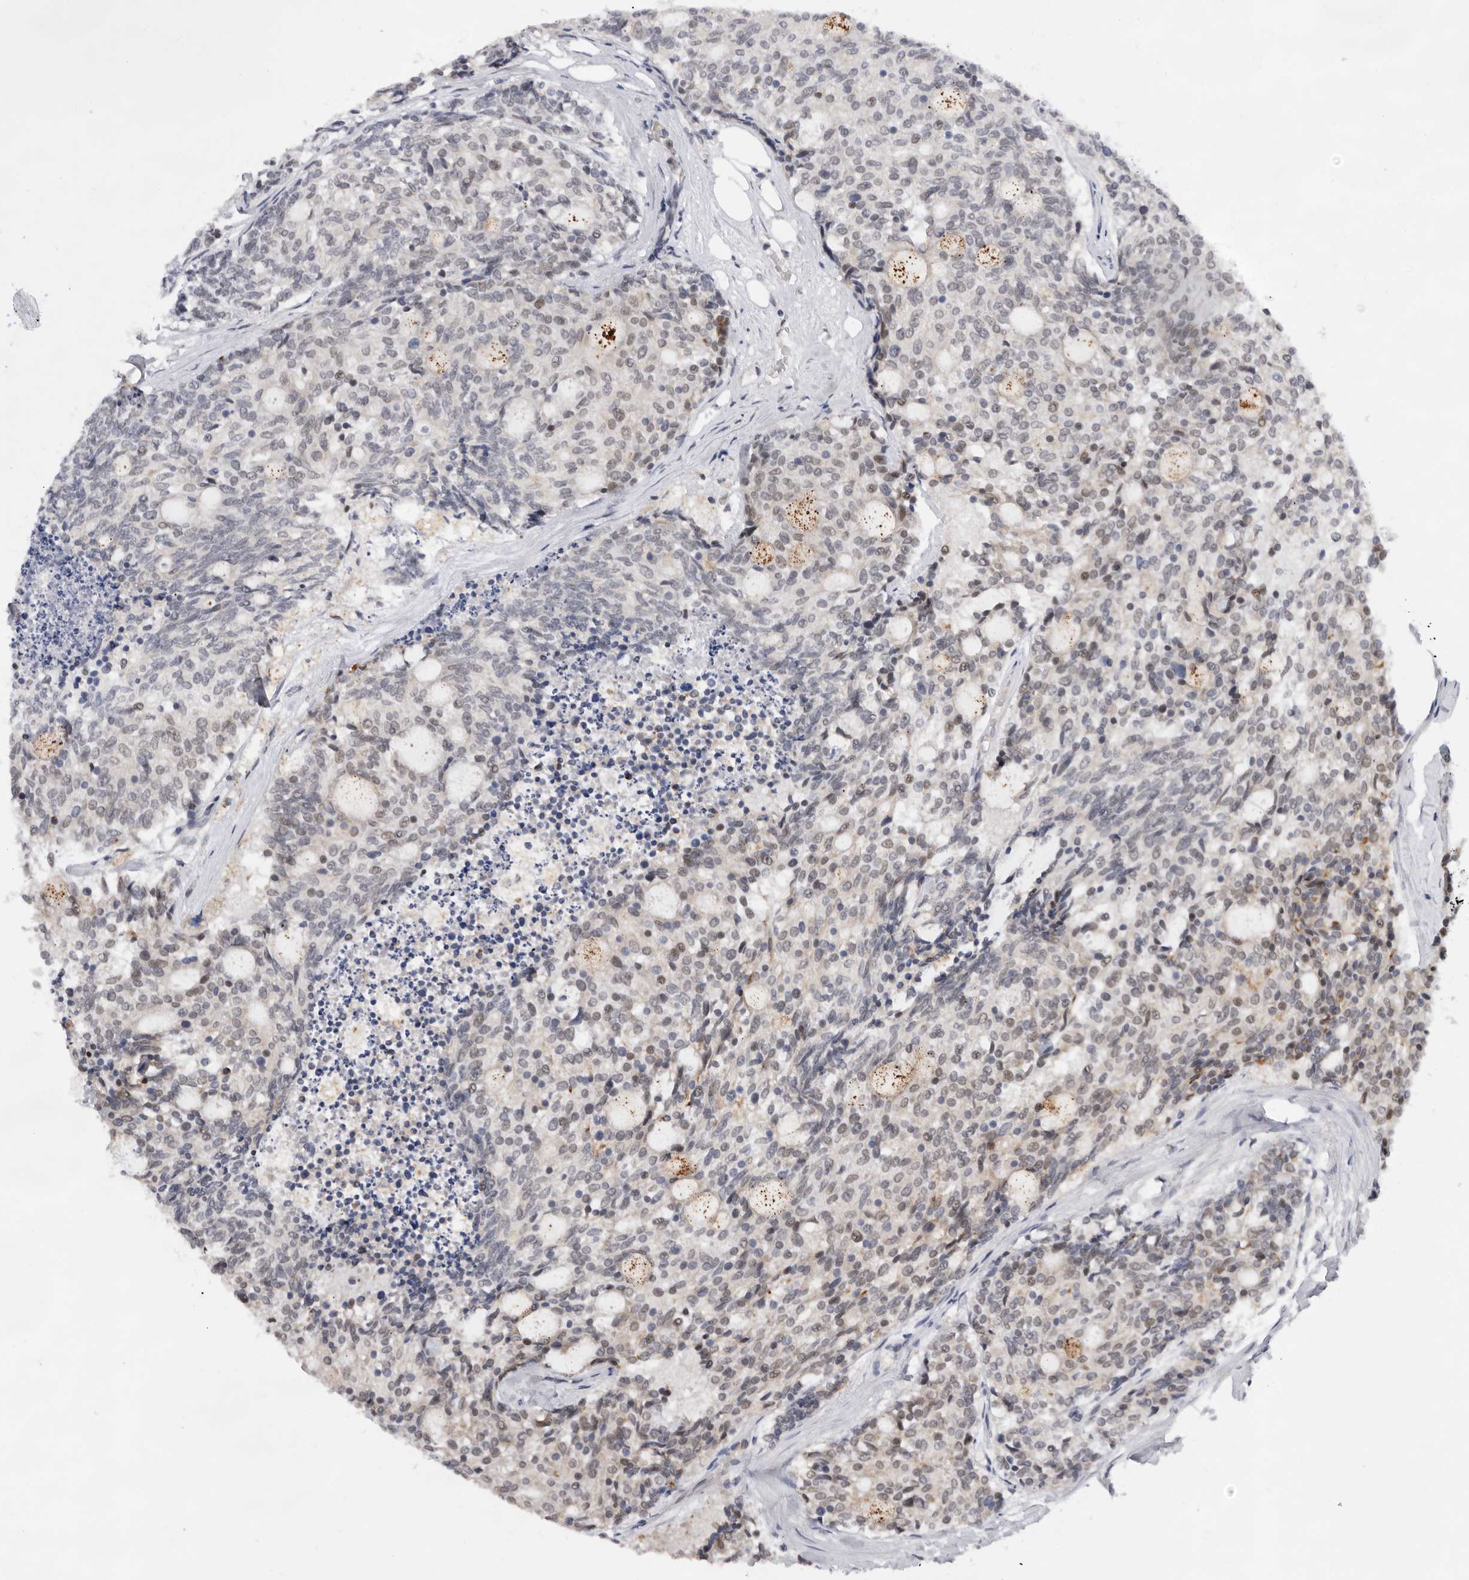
{"staining": {"intensity": "weak", "quantity": "<25%", "location": "nuclear"}, "tissue": "carcinoid", "cell_type": "Tumor cells", "image_type": "cancer", "snomed": [{"axis": "morphology", "description": "Carcinoid, malignant, NOS"}, {"axis": "topography", "description": "Pancreas"}], "caption": "Immunohistochemistry (IHC) of malignant carcinoid shows no positivity in tumor cells. (DAB immunohistochemistry visualized using brightfield microscopy, high magnification).", "gene": "BRCA2", "patient": {"sex": "female", "age": 54}}